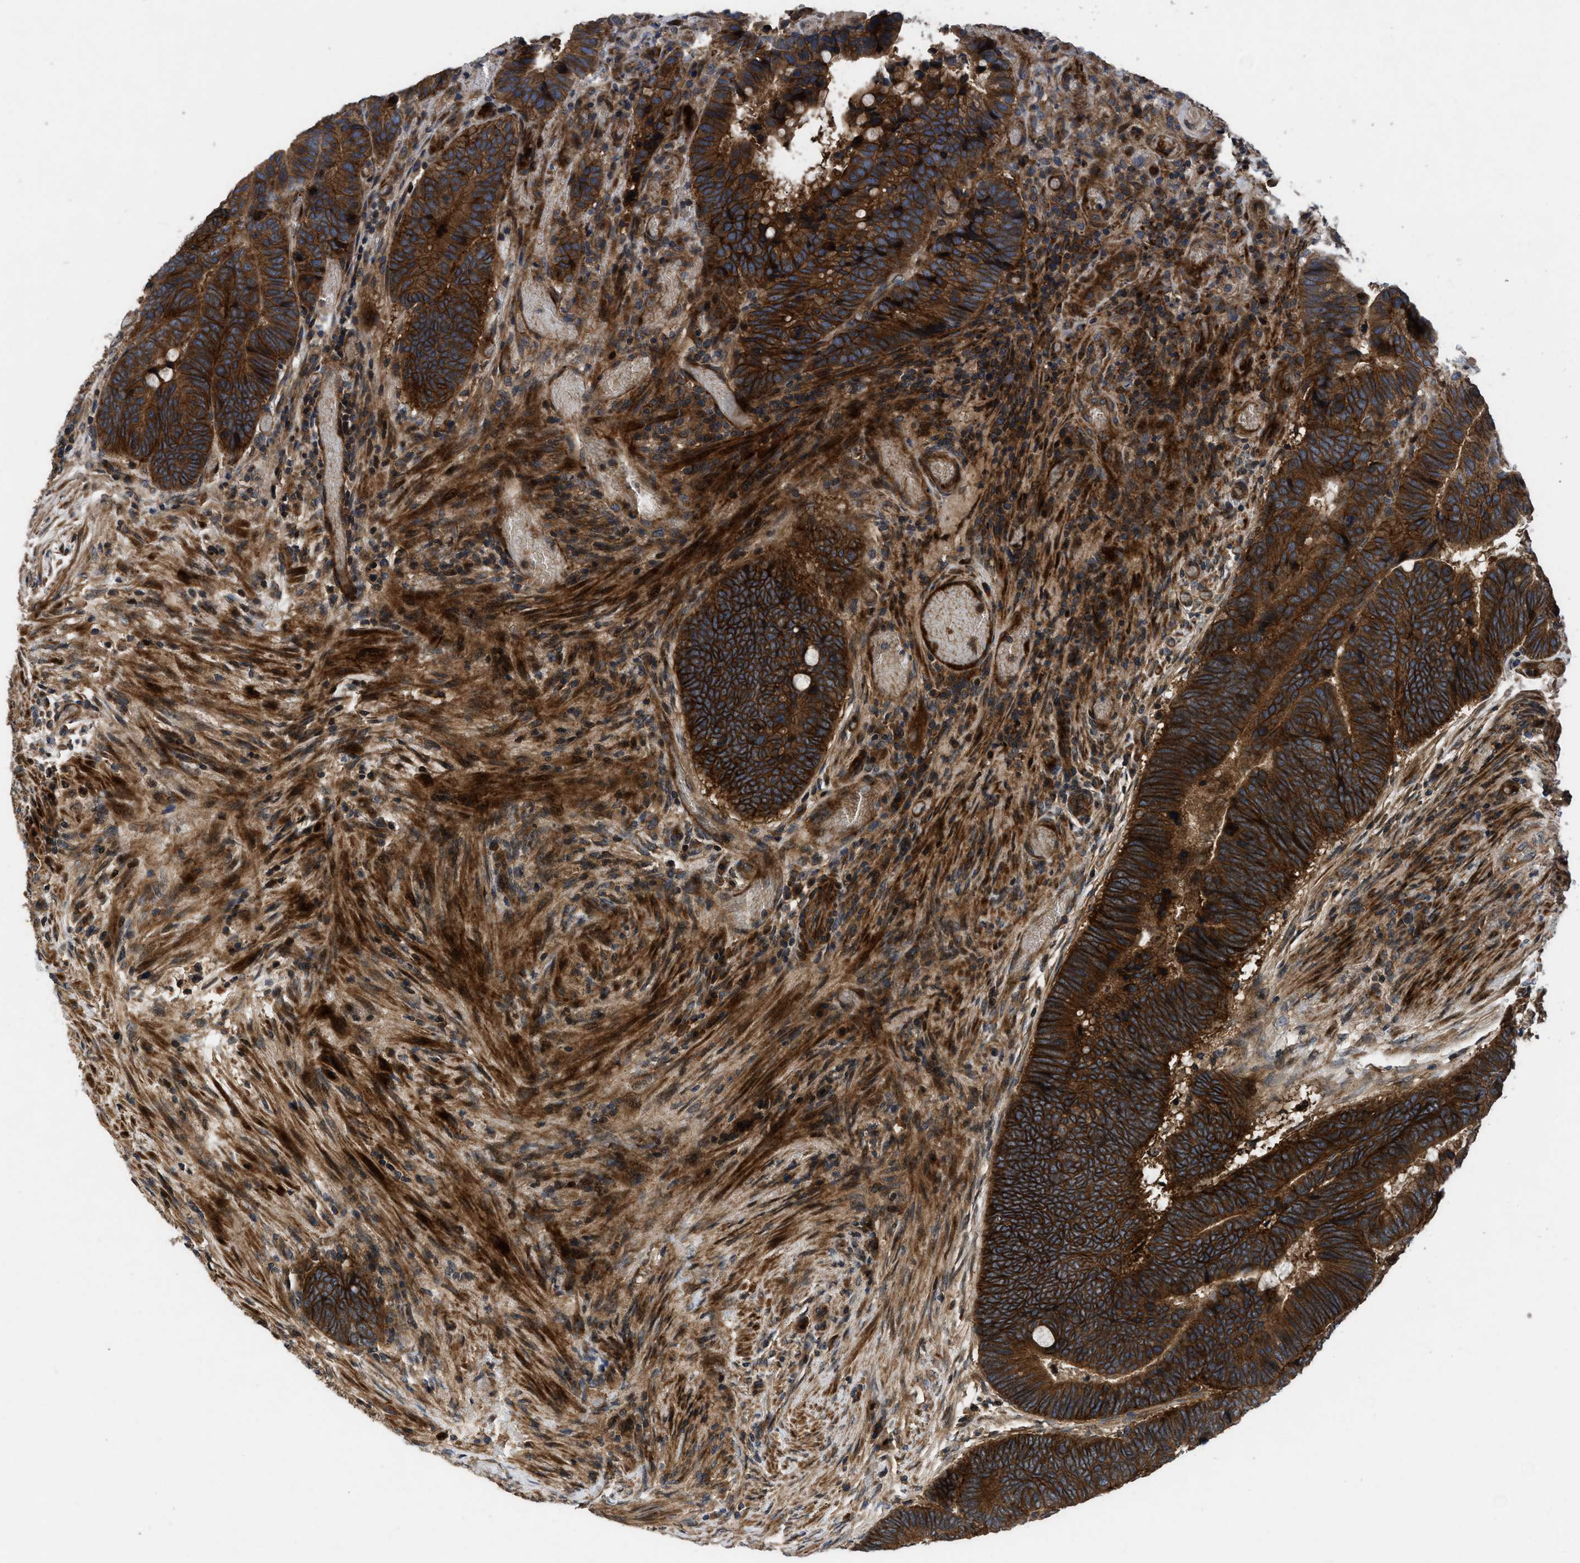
{"staining": {"intensity": "strong", "quantity": ">75%", "location": "cytoplasmic/membranous"}, "tissue": "colorectal cancer", "cell_type": "Tumor cells", "image_type": "cancer", "snomed": [{"axis": "morphology", "description": "Normal tissue, NOS"}, {"axis": "morphology", "description": "Adenocarcinoma, NOS"}, {"axis": "topography", "description": "Rectum"}], "caption": "Immunohistochemistry micrograph of colorectal cancer (adenocarcinoma) stained for a protein (brown), which exhibits high levels of strong cytoplasmic/membranous staining in approximately >75% of tumor cells.", "gene": "CNNM3", "patient": {"sex": "male", "age": 92}}